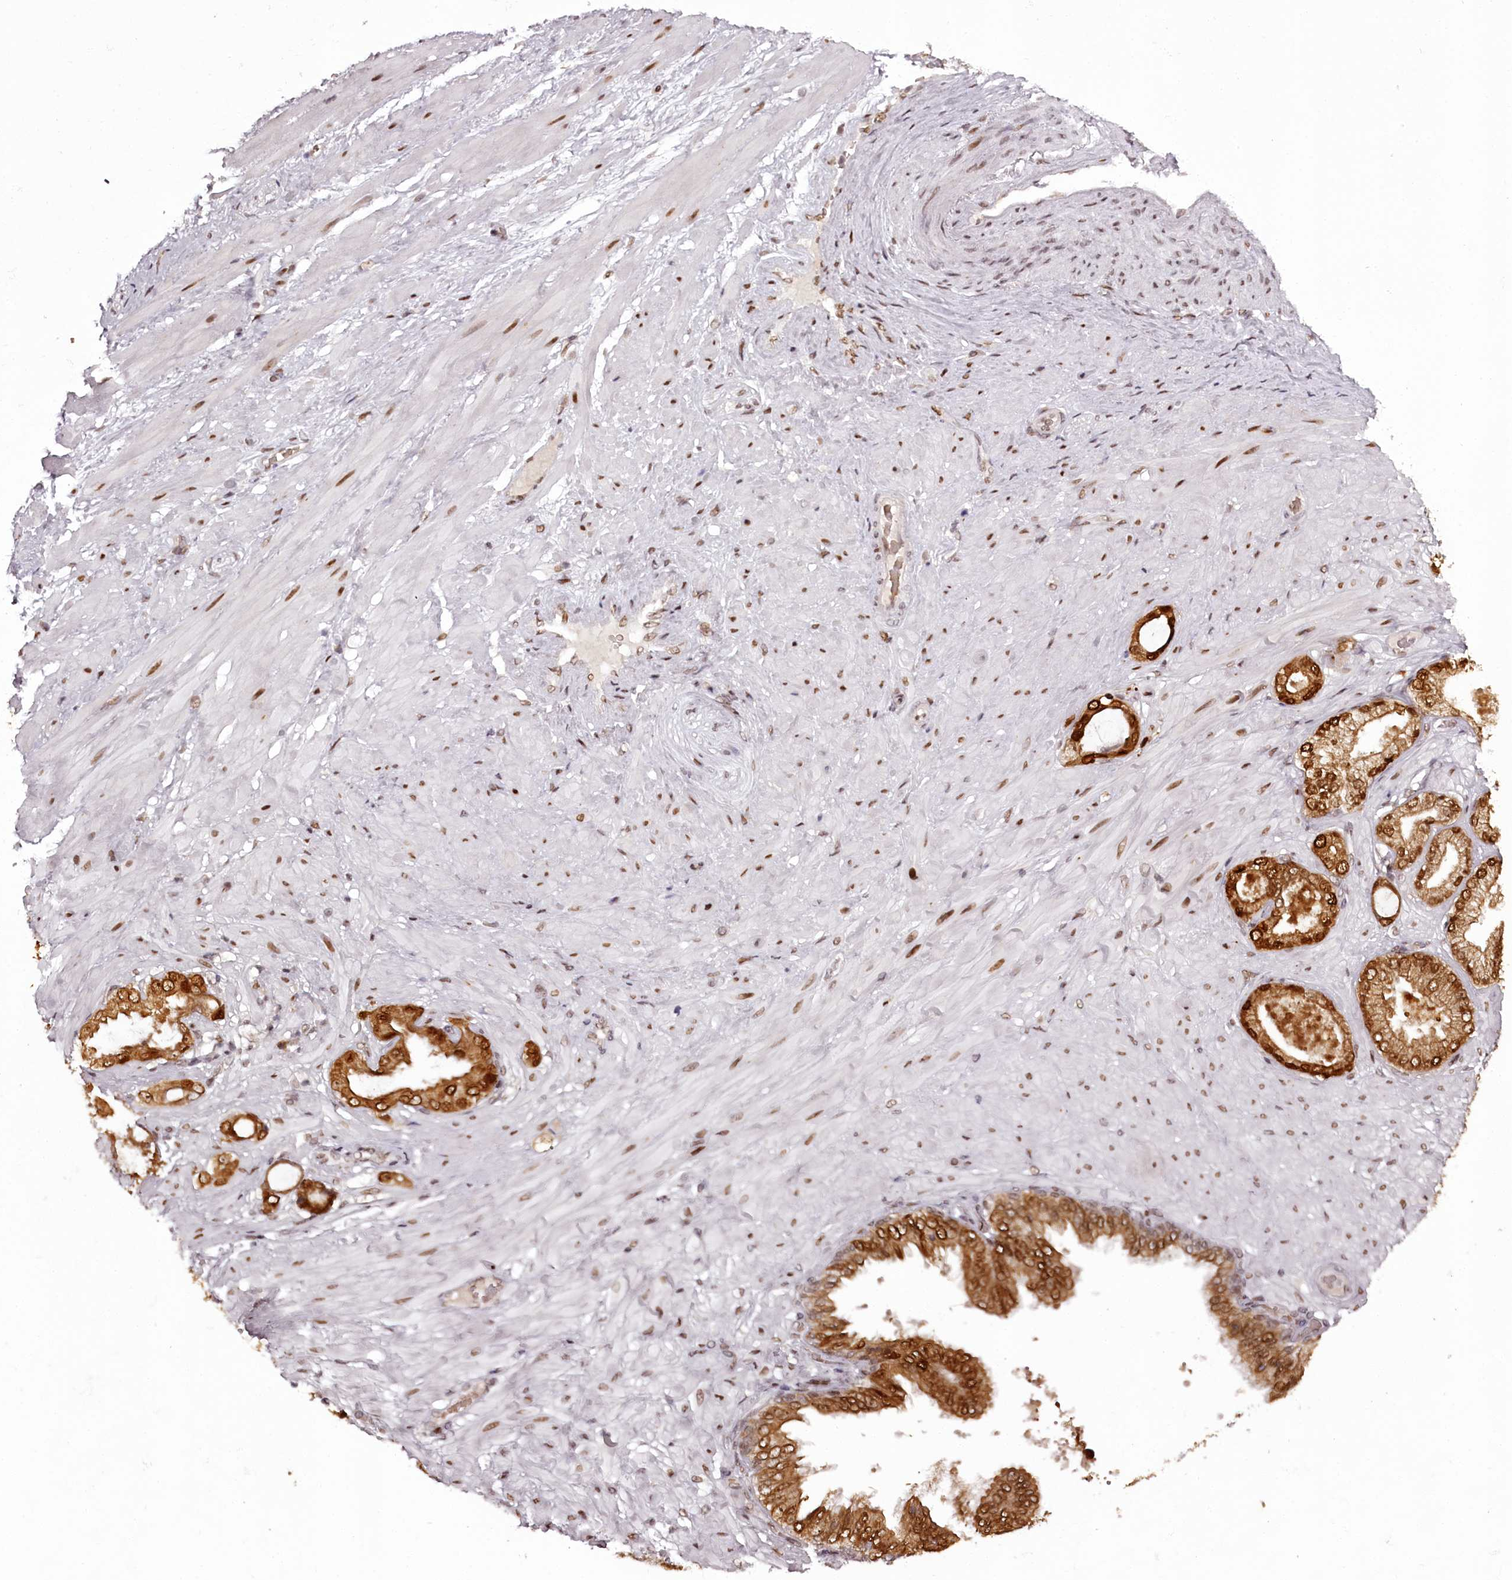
{"staining": {"intensity": "weak", "quantity": ">75%", "location": "cytoplasmic/membranous,nuclear"}, "tissue": "adipose tissue", "cell_type": "Adipocytes", "image_type": "normal", "snomed": [{"axis": "morphology", "description": "Normal tissue, NOS"}, {"axis": "morphology", "description": "Adenocarcinoma, Low grade"}, {"axis": "topography", "description": "Prostate"}, {"axis": "topography", "description": "Peripheral nerve tissue"}], "caption": "Protein expression analysis of benign adipose tissue shows weak cytoplasmic/membranous,nuclear positivity in approximately >75% of adipocytes.", "gene": "THYN1", "patient": {"sex": "male", "age": 63}}